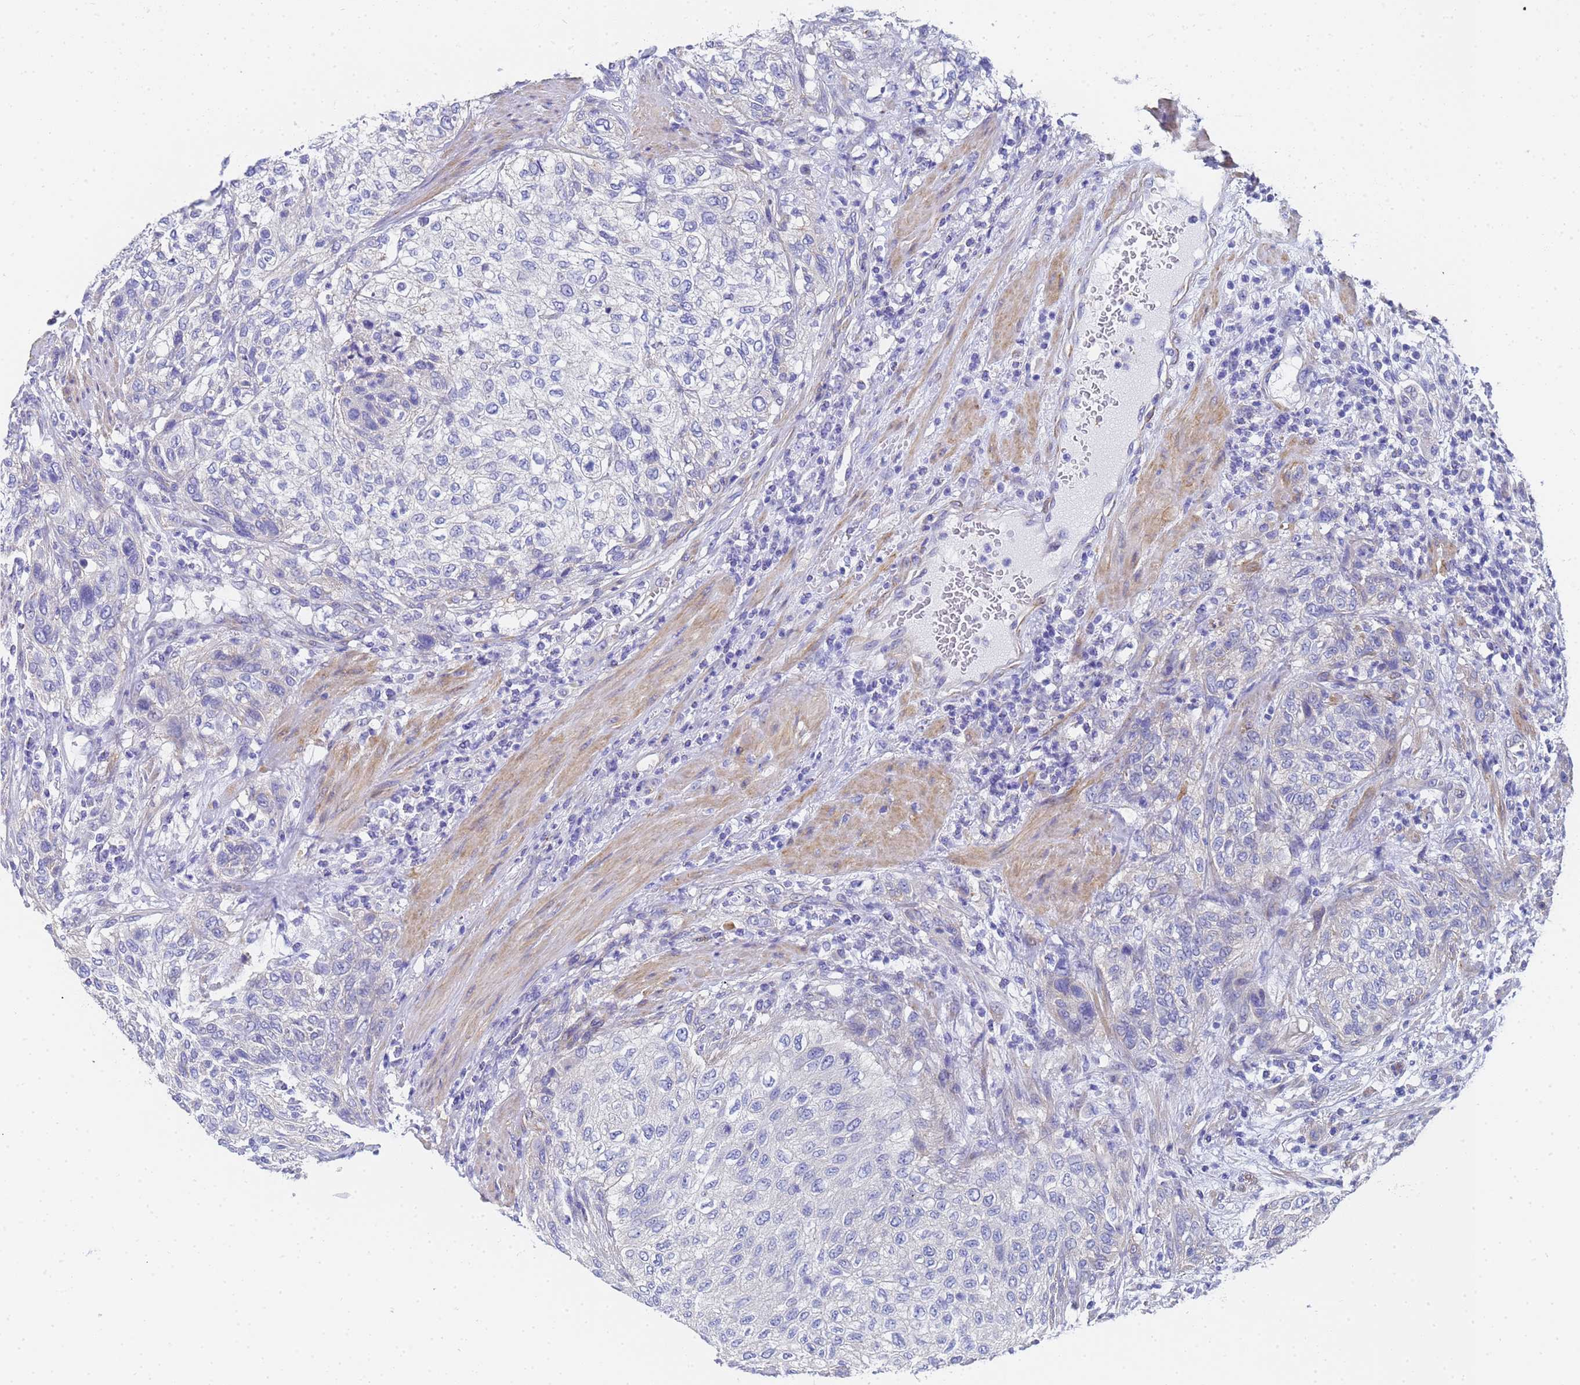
{"staining": {"intensity": "negative", "quantity": "none", "location": "none"}, "tissue": "urothelial cancer", "cell_type": "Tumor cells", "image_type": "cancer", "snomed": [{"axis": "morphology", "description": "Urothelial carcinoma, High grade"}, {"axis": "topography", "description": "Urinary bladder"}], "caption": "A high-resolution image shows immunohistochemistry staining of urothelial carcinoma (high-grade), which shows no significant staining in tumor cells.", "gene": "TUBB1", "patient": {"sex": "male", "age": 35}}